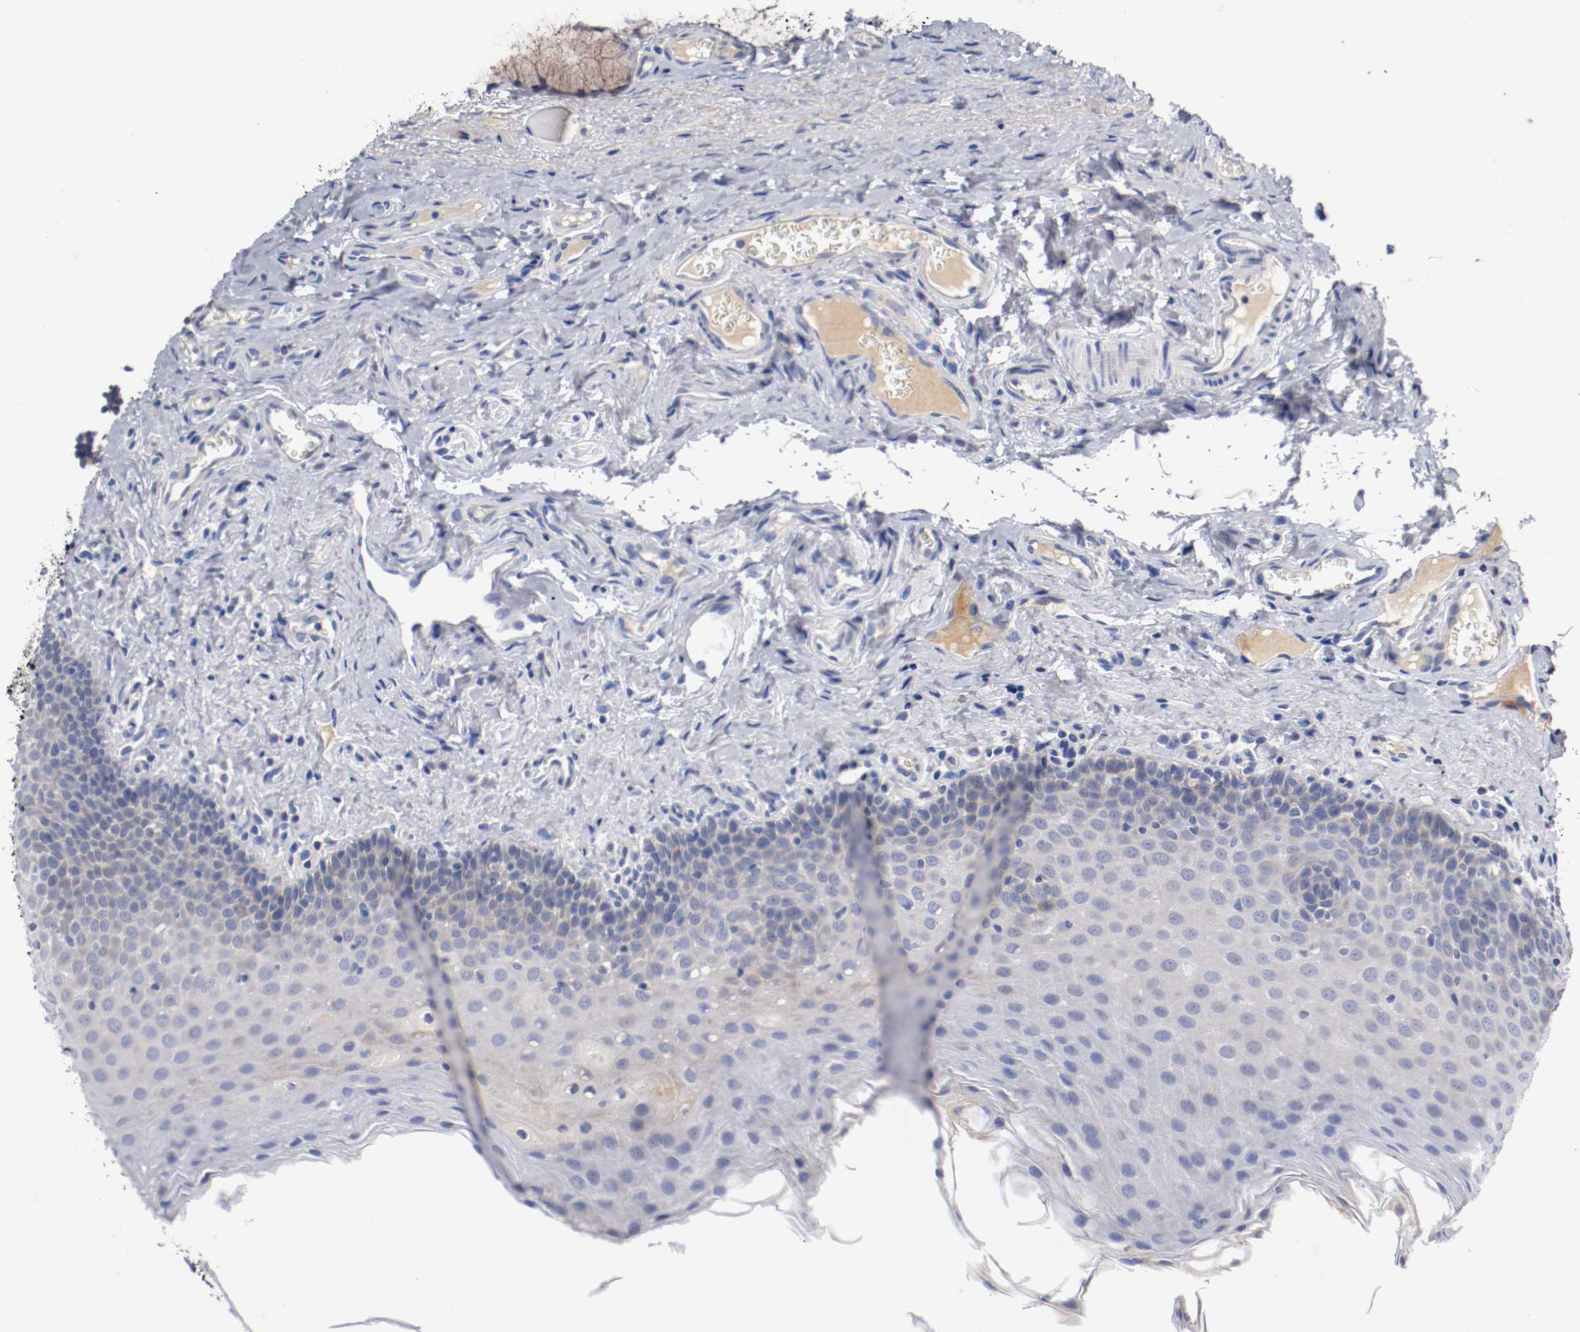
{"staining": {"intensity": "weak", "quantity": "<25%", "location": "cytoplasmic/membranous"}, "tissue": "oral mucosa", "cell_type": "Squamous epithelial cells", "image_type": "normal", "snomed": [{"axis": "morphology", "description": "Normal tissue, NOS"}, {"axis": "topography", "description": "Oral tissue"}], "caption": "A histopathology image of human oral mucosa is negative for staining in squamous epithelial cells. The staining was performed using DAB to visualize the protein expression in brown, while the nuclei were stained in blue with hematoxylin (Magnification: 20x).", "gene": "PCSK6", "patient": {"sex": "male", "age": 20}}